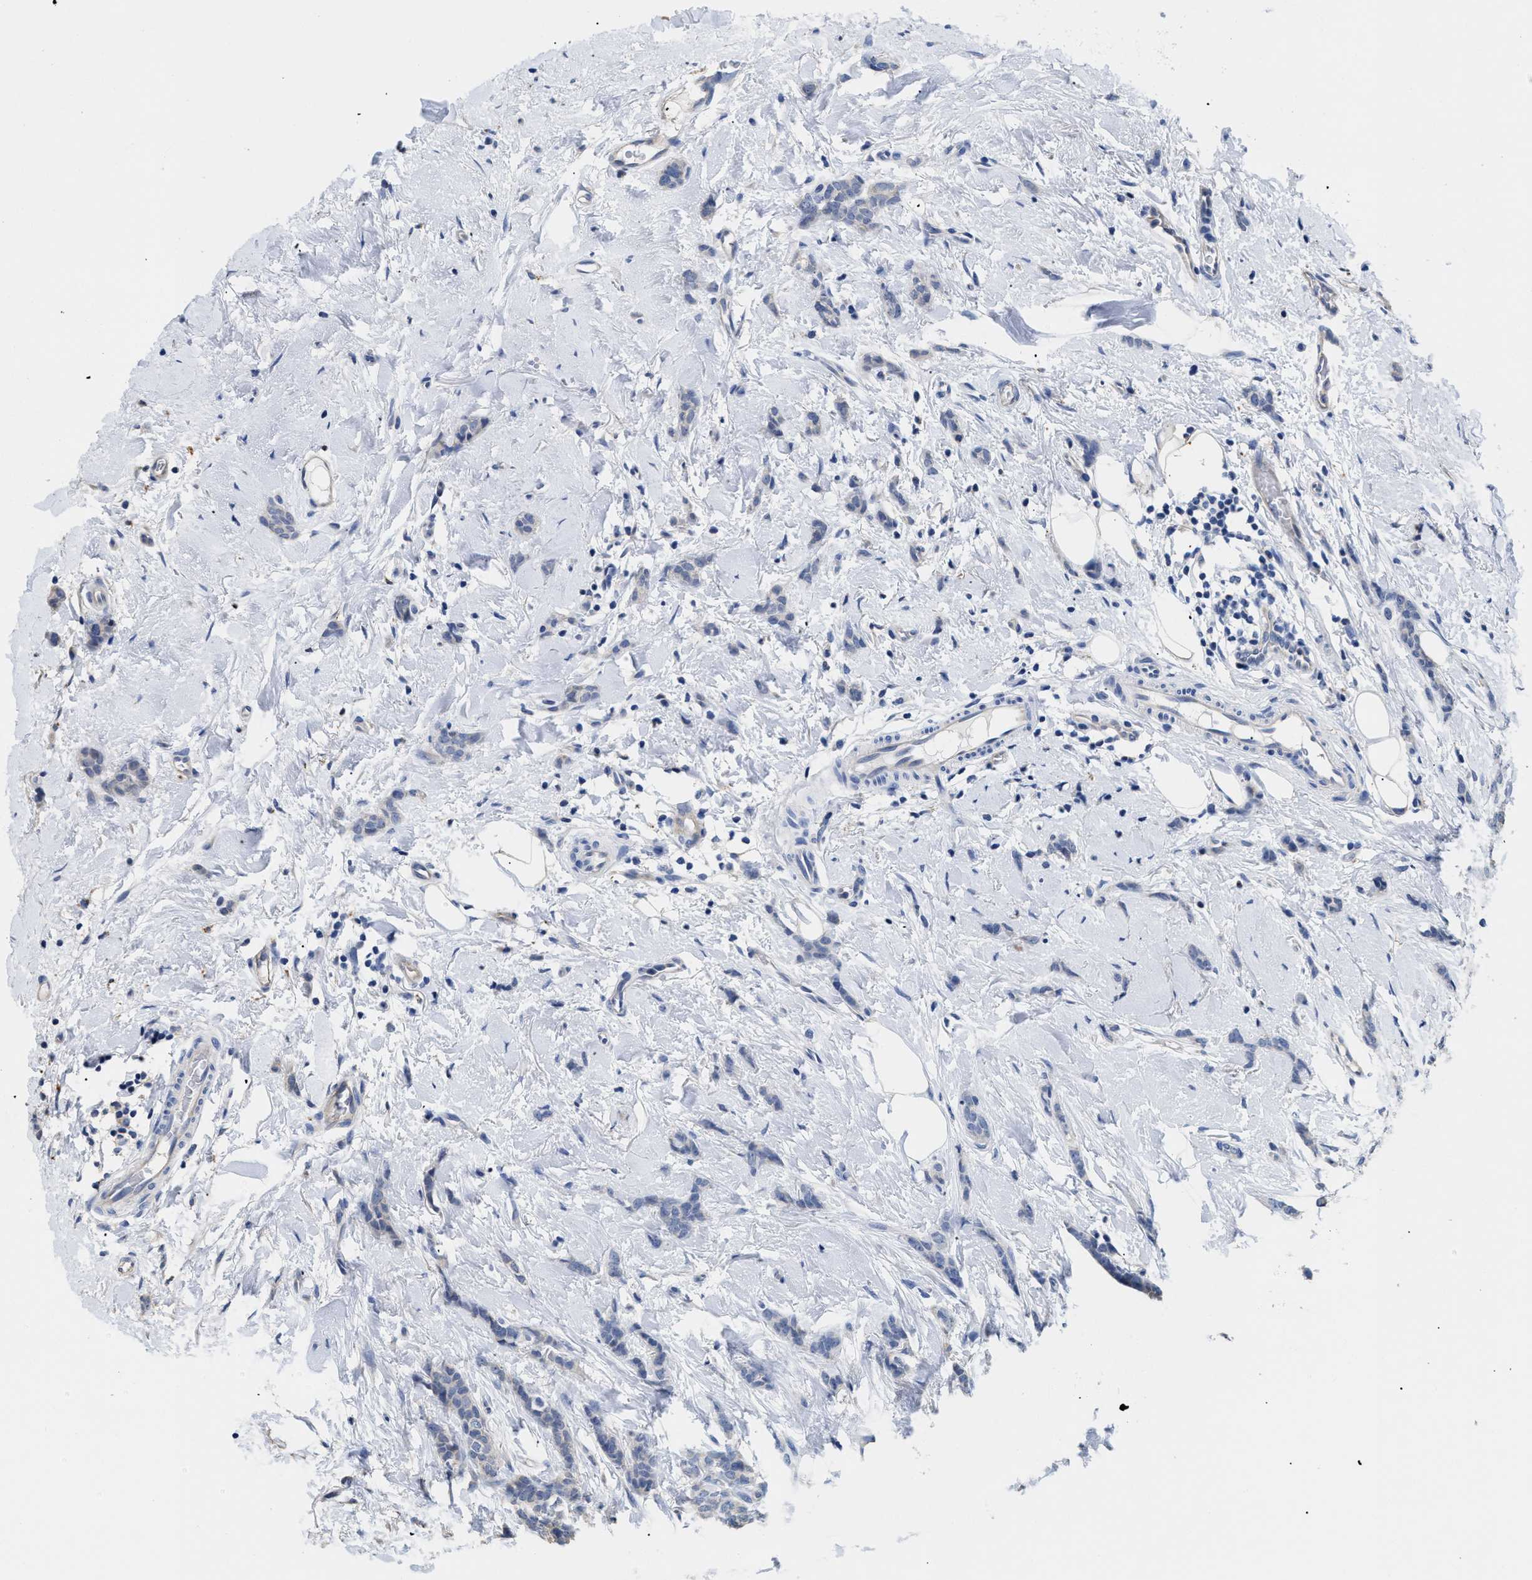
{"staining": {"intensity": "negative", "quantity": "none", "location": "none"}, "tissue": "breast cancer", "cell_type": "Tumor cells", "image_type": "cancer", "snomed": [{"axis": "morphology", "description": "Lobular carcinoma"}, {"axis": "topography", "description": "Skin"}, {"axis": "topography", "description": "Breast"}], "caption": "Immunohistochemistry (IHC) histopathology image of lobular carcinoma (breast) stained for a protein (brown), which shows no positivity in tumor cells. The staining was performed using DAB to visualize the protein expression in brown, while the nuclei were stained in blue with hematoxylin (Magnification: 20x).", "gene": "APOBEC2", "patient": {"sex": "female", "age": 46}}